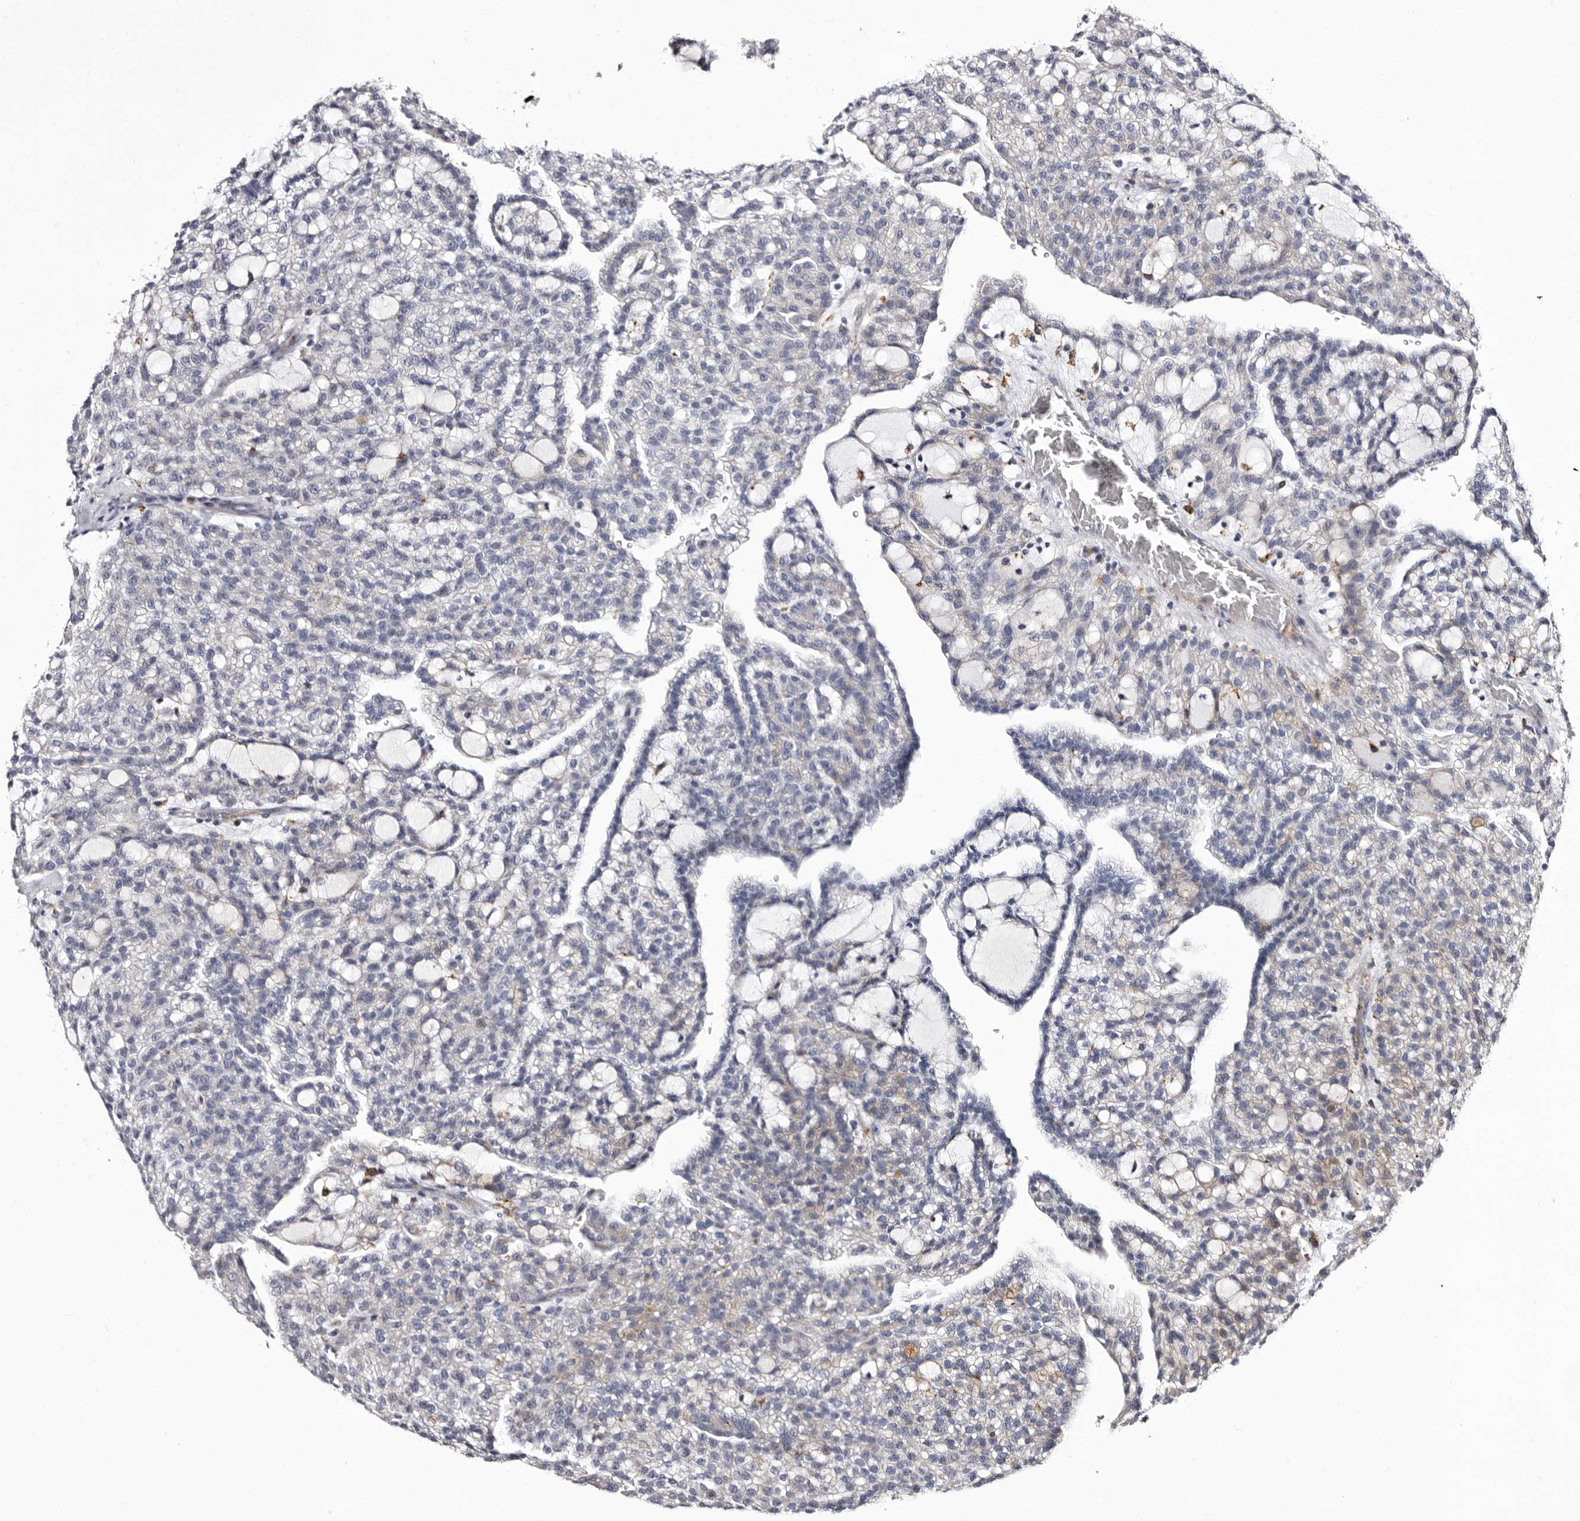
{"staining": {"intensity": "negative", "quantity": "none", "location": "none"}, "tissue": "renal cancer", "cell_type": "Tumor cells", "image_type": "cancer", "snomed": [{"axis": "morphology", "description": "Adenocarcinoma, NOS"}, {"axis": "topography", "description": "Kidney"}], "caption": "This is a histopathology image of IHC staining of renal cancer (adenocarcinoma), which shows no expression in tumor cells.", "gene": "AUNIP", "patient": {"sex": "male", "age": 63}}